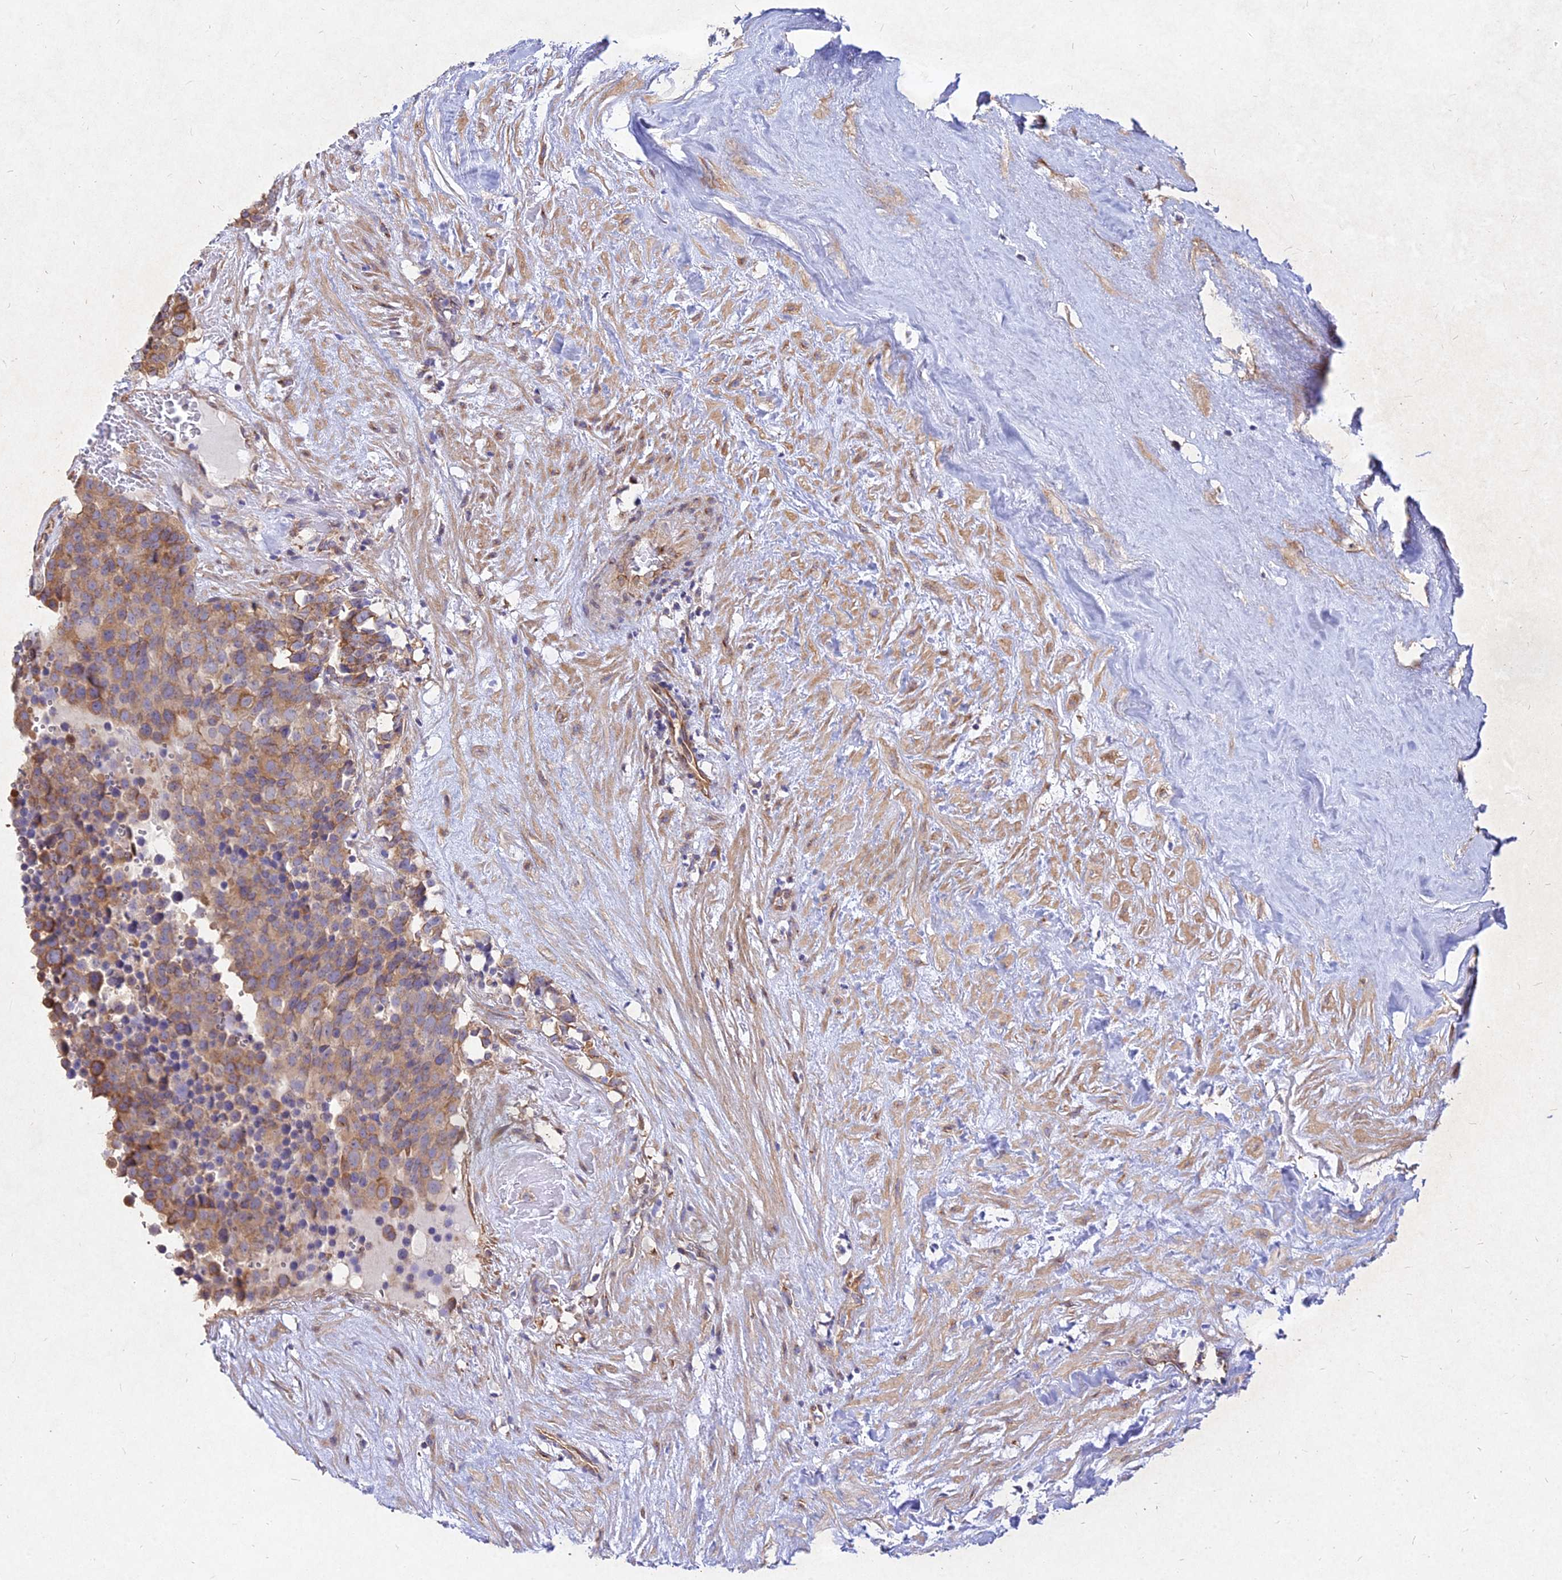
{"staining": {"intensity": "moderate", "quantity": "25%-75%", "location": "cytoplasmic/membranous"}, "tissue": "testis cancer", "cell_type": "Tumor cells", "image_type": "cancer", "snomed": [{"axis": "morphology", "description": "Seminoma, NOS"}, {"axis": "topography", "description": "Testis"}], "caption": "A high-resolution micrograph shows IHC staining of testis cancer (seminoma), which displays moderate cytoplasmic/membranous staining in about 25%-75% of tumor cells.", "gene": "SKA1", "patient": {"sex": "male", "age": 71}}